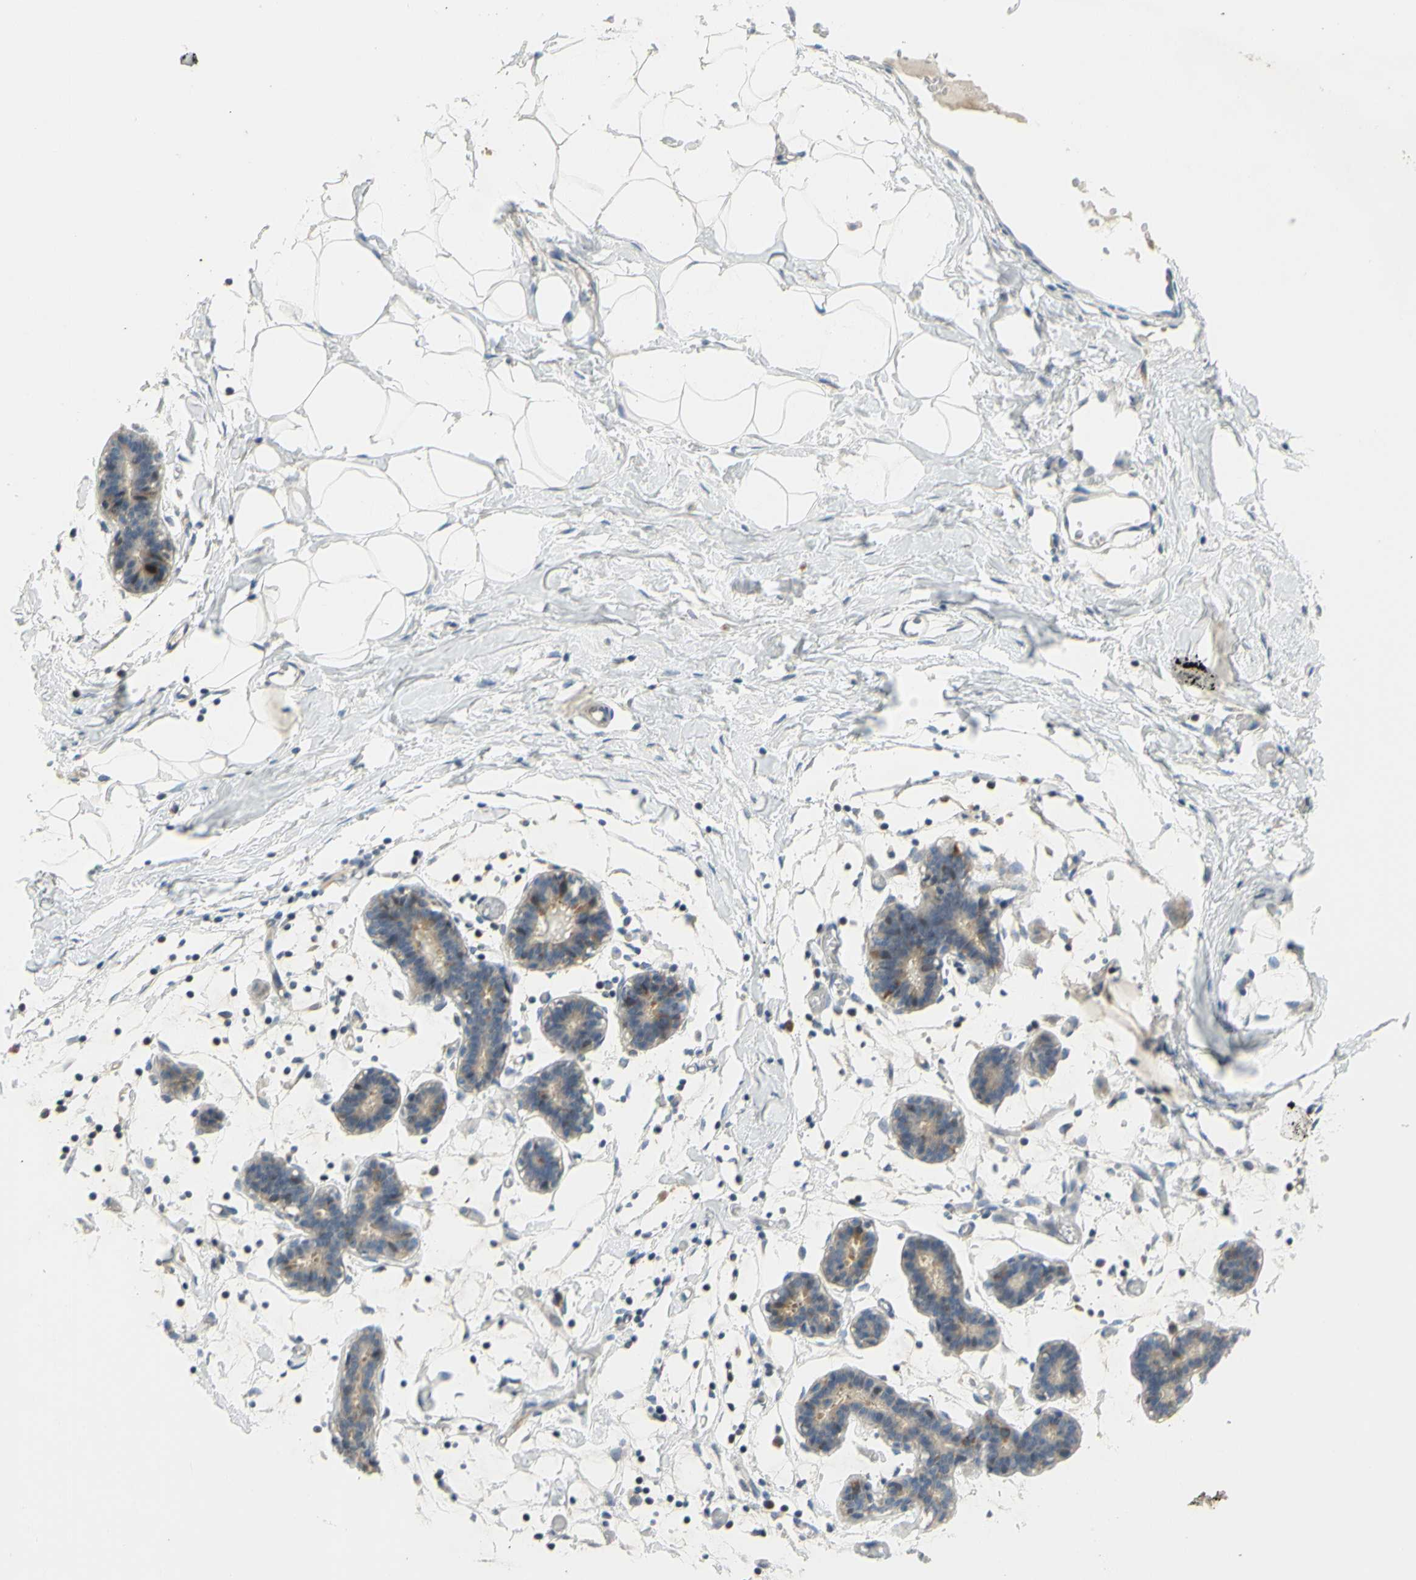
{"staining": {"intensity": "negative", "quantity": "none", "location": "none"}, "tissue": "breast", "cell_type": "Adipocytes", "image_type": "normal", "snomed": [{"axis": "morphology", "description": "Normal tissue, NOS"}, {"axis": "topography", "description": "Breast"}], "caption": "A micrograph of human breast is negative for staining in adipocytes. (Immunohistochemistry (ihc), brightfield microscopy, high magnification).", "gene": "CCNB2", "patient": {"sex": "female", "age": 27}}